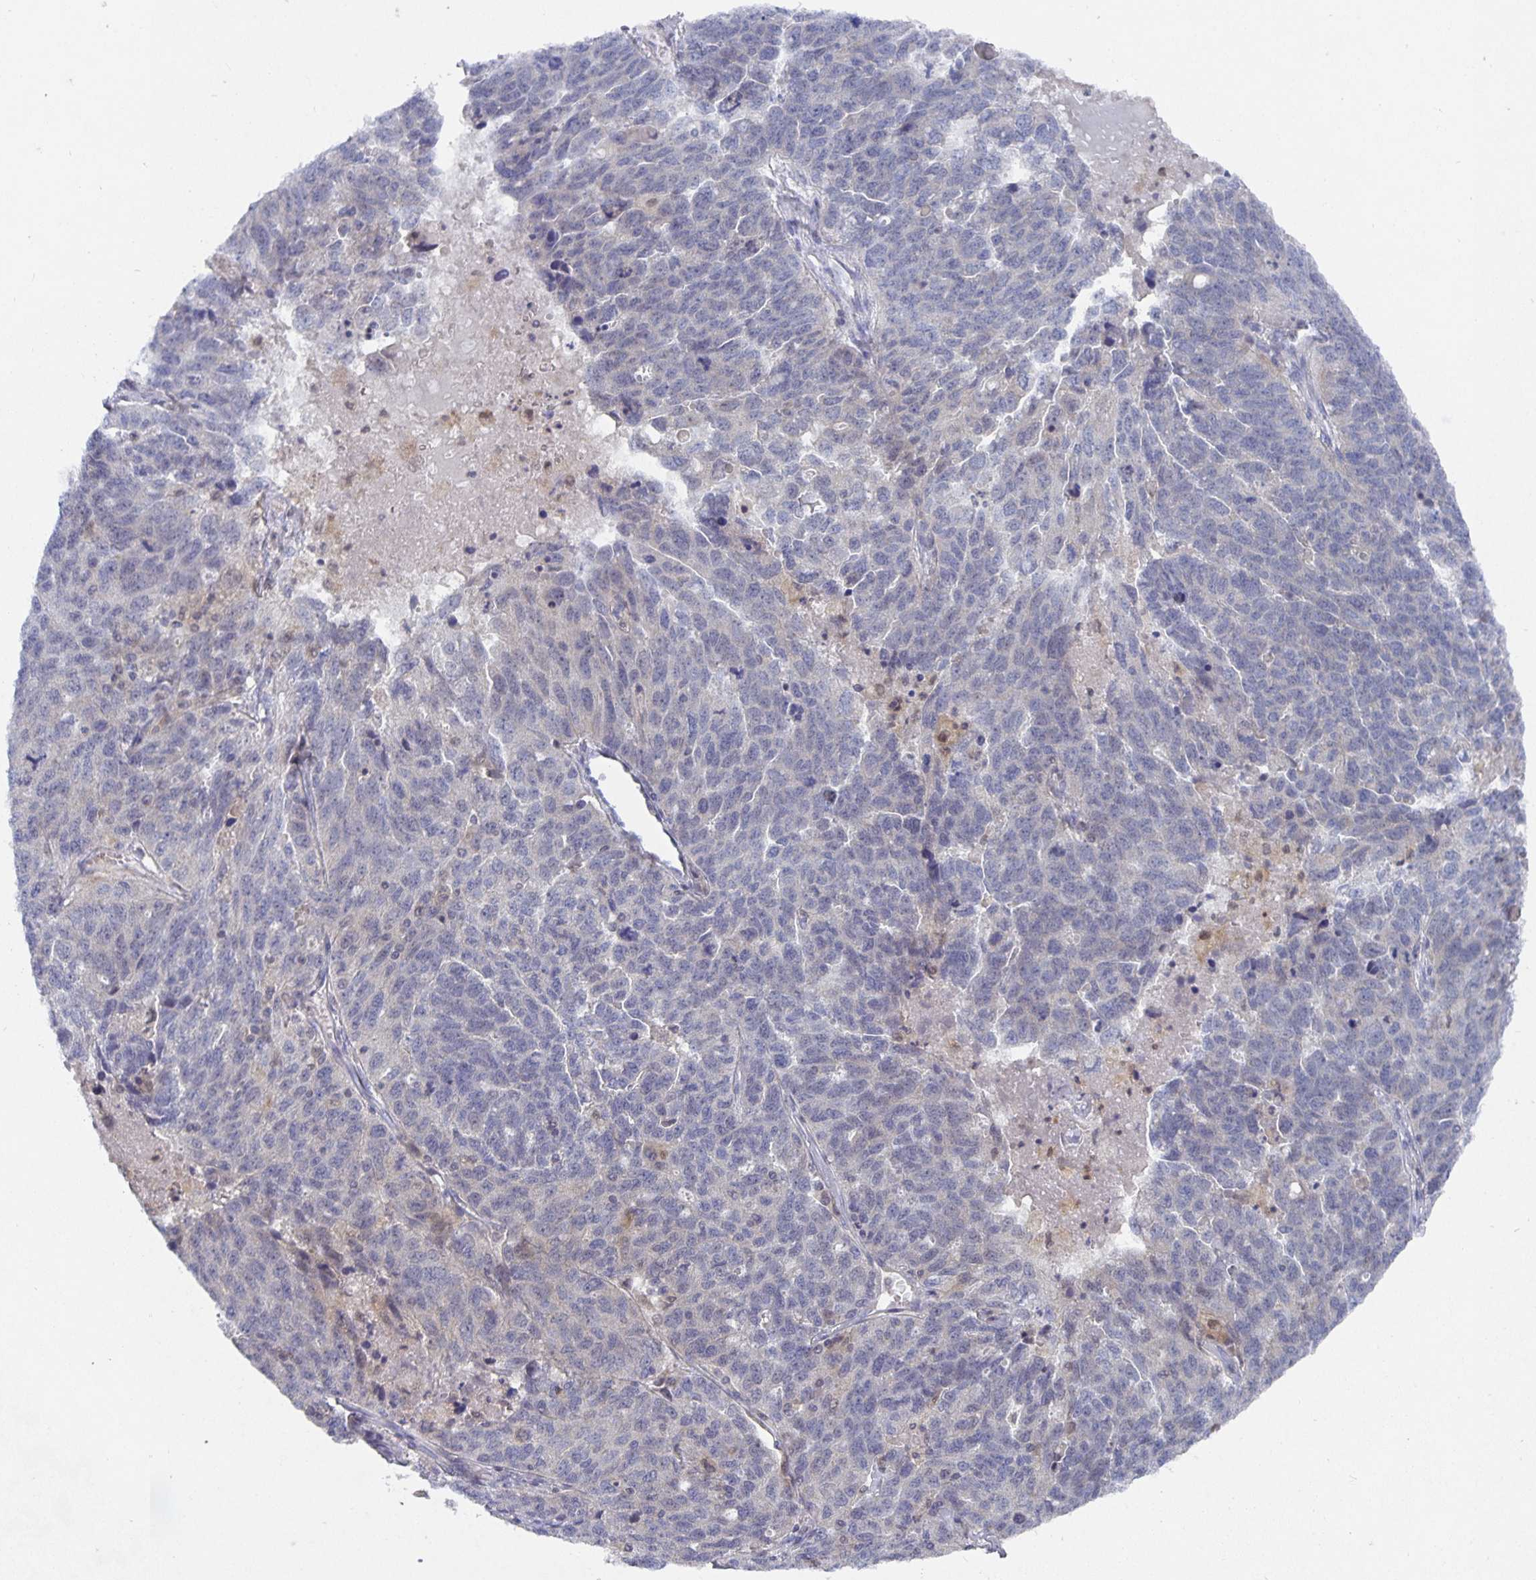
{"staining": {"intensity": "negative", "quantity": "none", "location": "none"}, "tissue": "ovarian cancer", "cell_type": "Tumor cells", "image_type": "cancer", "snomed": [{"axis": "morphology", "description": "Cystadenocarcinoma, serous, NOS"}, {"axis": "topography", "description": "Ovary"}], "caption": "Serous cystadenocarcinoma (ovarian) stained for a protein using immunohistochemistry demonstrates no positivity tumor cells.", "gene": "HEPN1", "patient": {"sex": "female", "age": 71}}